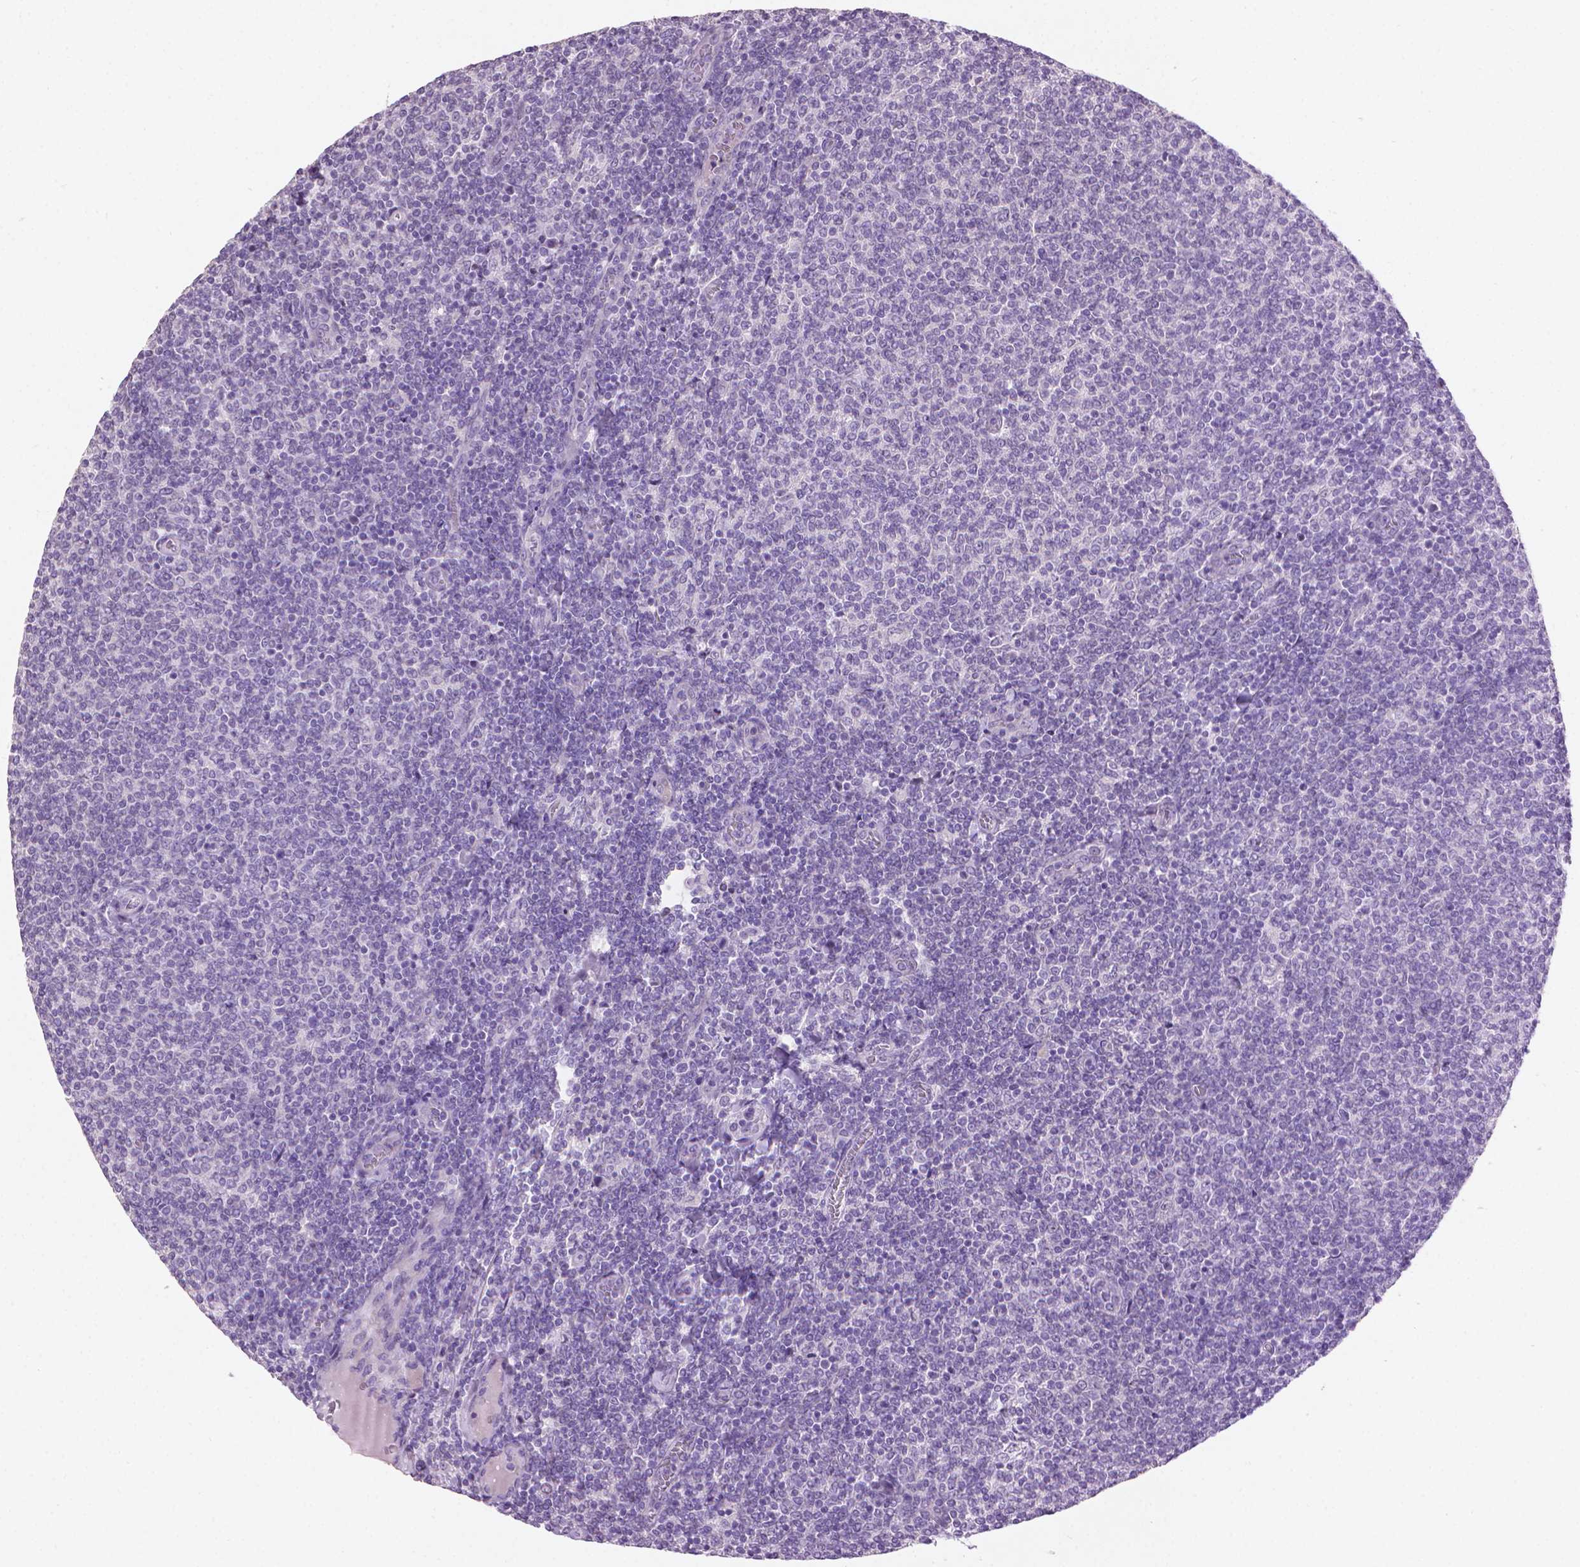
{"staining": {"intensity": "negative", "quantity": "none", "location": "none"}, "tissue": "lymphoma", "cell_type": "Tumor cells", "image_type": "cancer", "snomed": [{"axis": "morphology", "description": "Malignant lymphoma, non-Hodgkin's type, Low grade"}, {"axis": "topography", "description": "Lymph node"}], "caption": "Tumor cells are negative for brown protein staining in lymphoma.", "gene": "MLANA", "patient": {"sex": "male", "age": 52}}